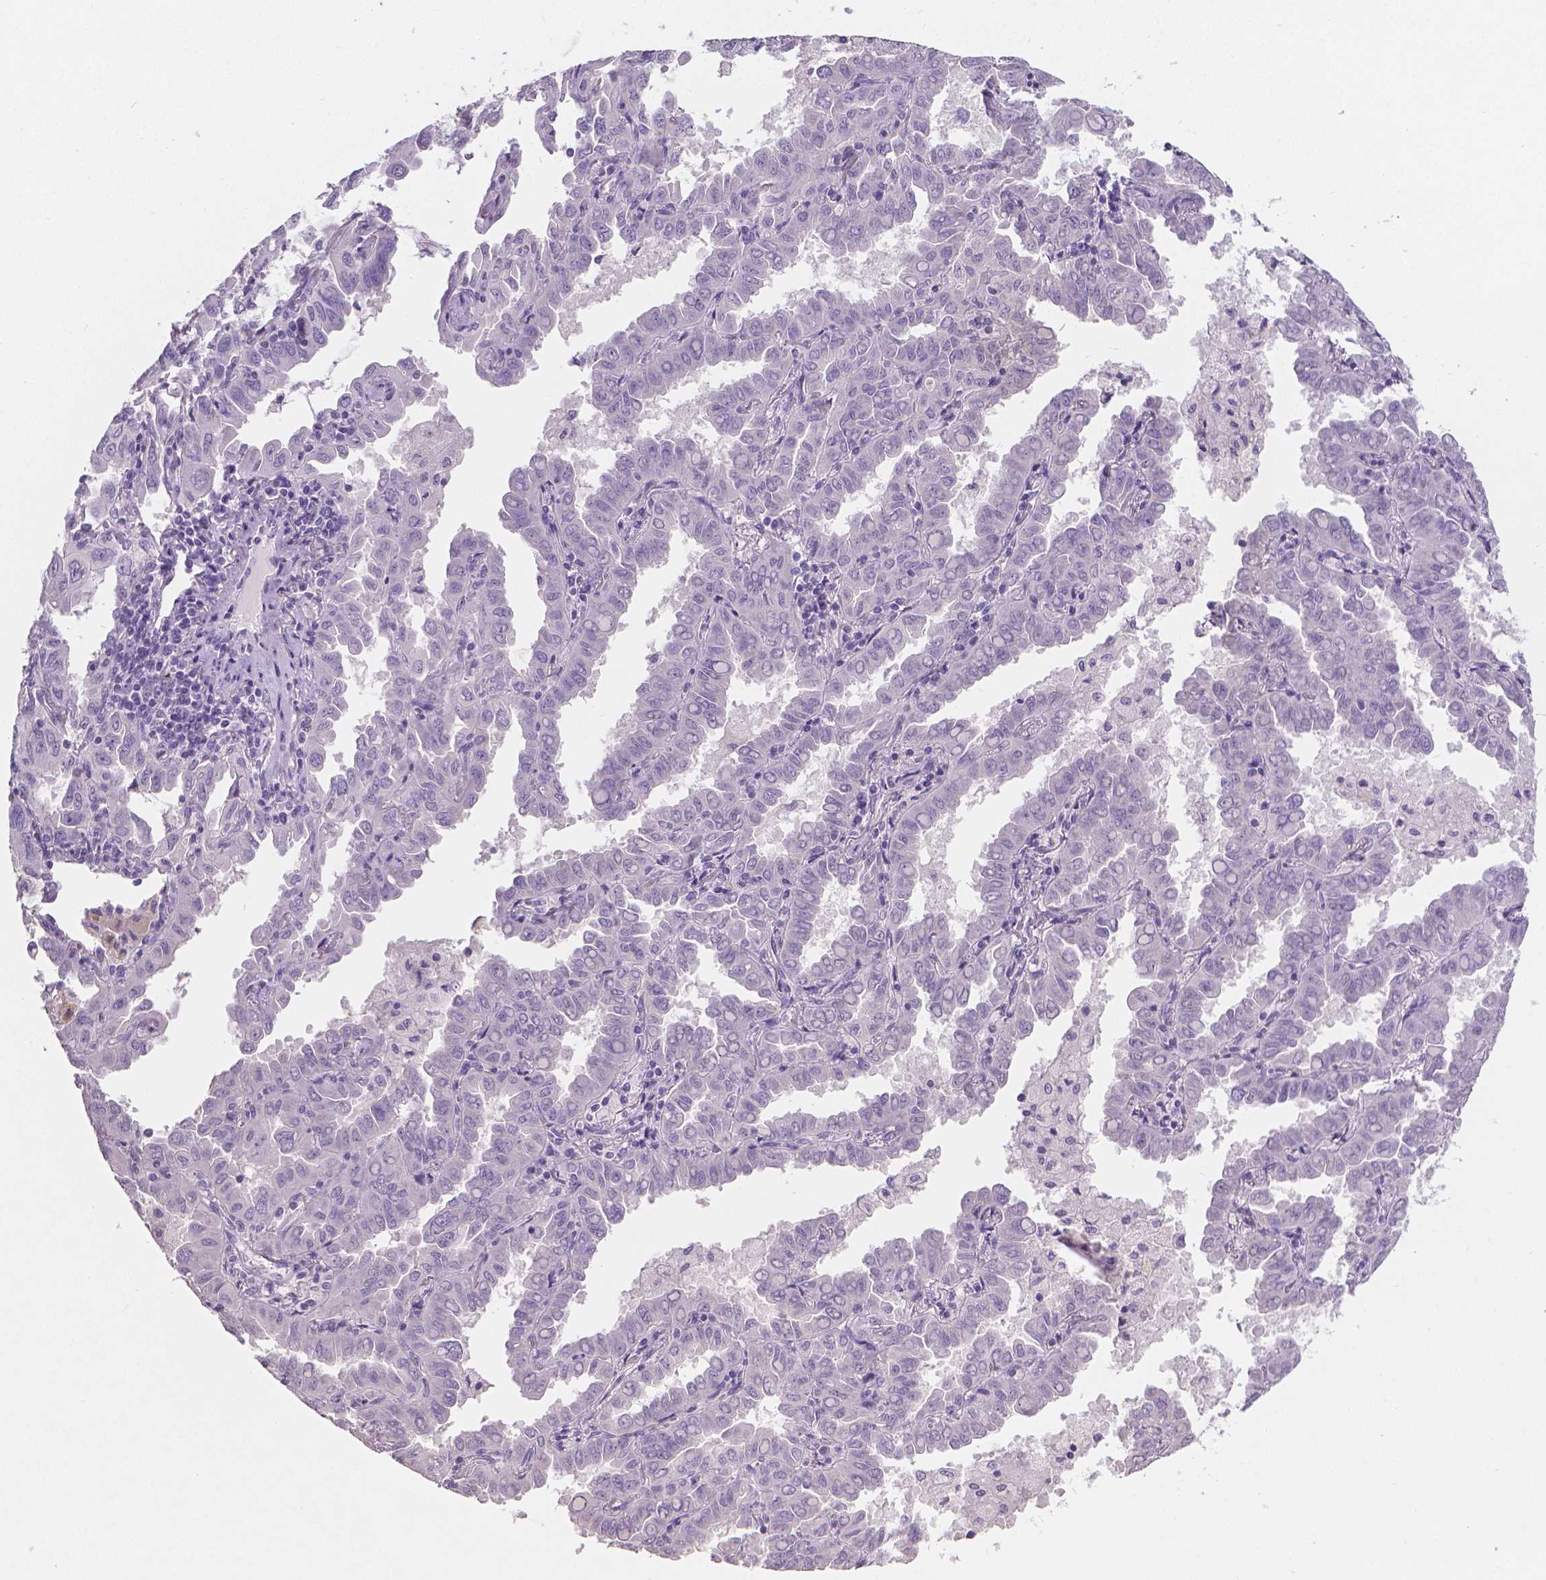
{"staining": {"intensity": "negative", "quantity": "none", "location": "none"}, "tissue": "lung cancer", "cell_type": "Tumor cells", "image_type": "cancer", "snomed": [{"axis": "morphology", "description": "Adenocarcinoma, NOS"}, {"axis": "topography", "description": "Lung"}], "caption": "Immunohistochemical staining of human lung cancer (adenocarcinoma) shows no significant expression in tumor cells.", "gene": "TNNI2", "patient": {"sex": "male", "age": 64}}